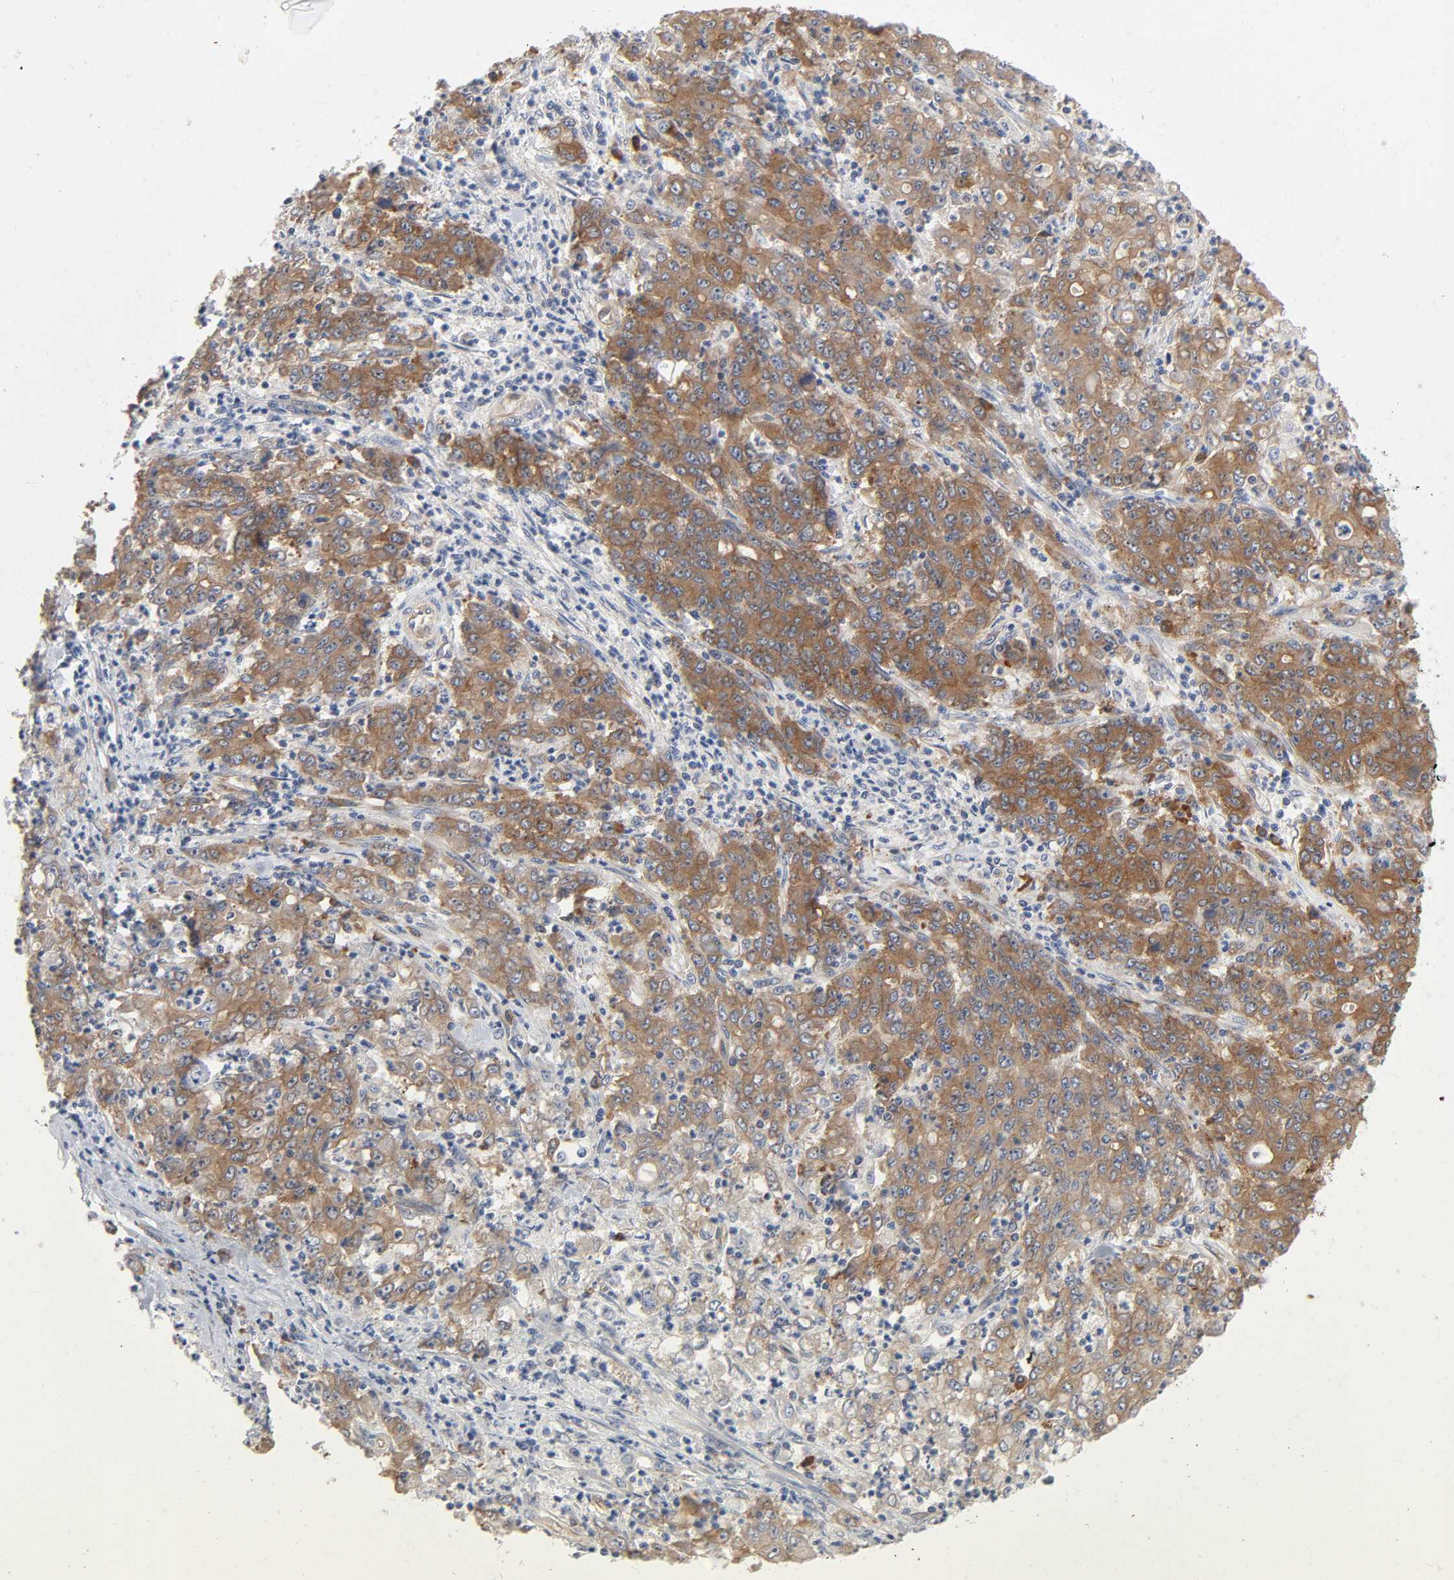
{"staining": {"intensity": "moderate", "quantity": ">75%", "location": "cytoplasmic/membranous"}, "tissue": "stomach cancer", "cell_type": "Tumor cells", "image_type": "cancer", "snomed": [{"axis": "morphology", "description": "Adenocarcinoma, NOS"}, {"axis": "topography", "description": "Stomach, lower"}], "caption": "This histopathology image reveals immunohistochemistry (IHC) staining of adenocarcinoma (stomach), with medium moderate cytoplasmic/membranous expression in approximately >75% of tumor cells.", "gene": "SCHIP1", "patient": {"sex": "female", "age": 71}}